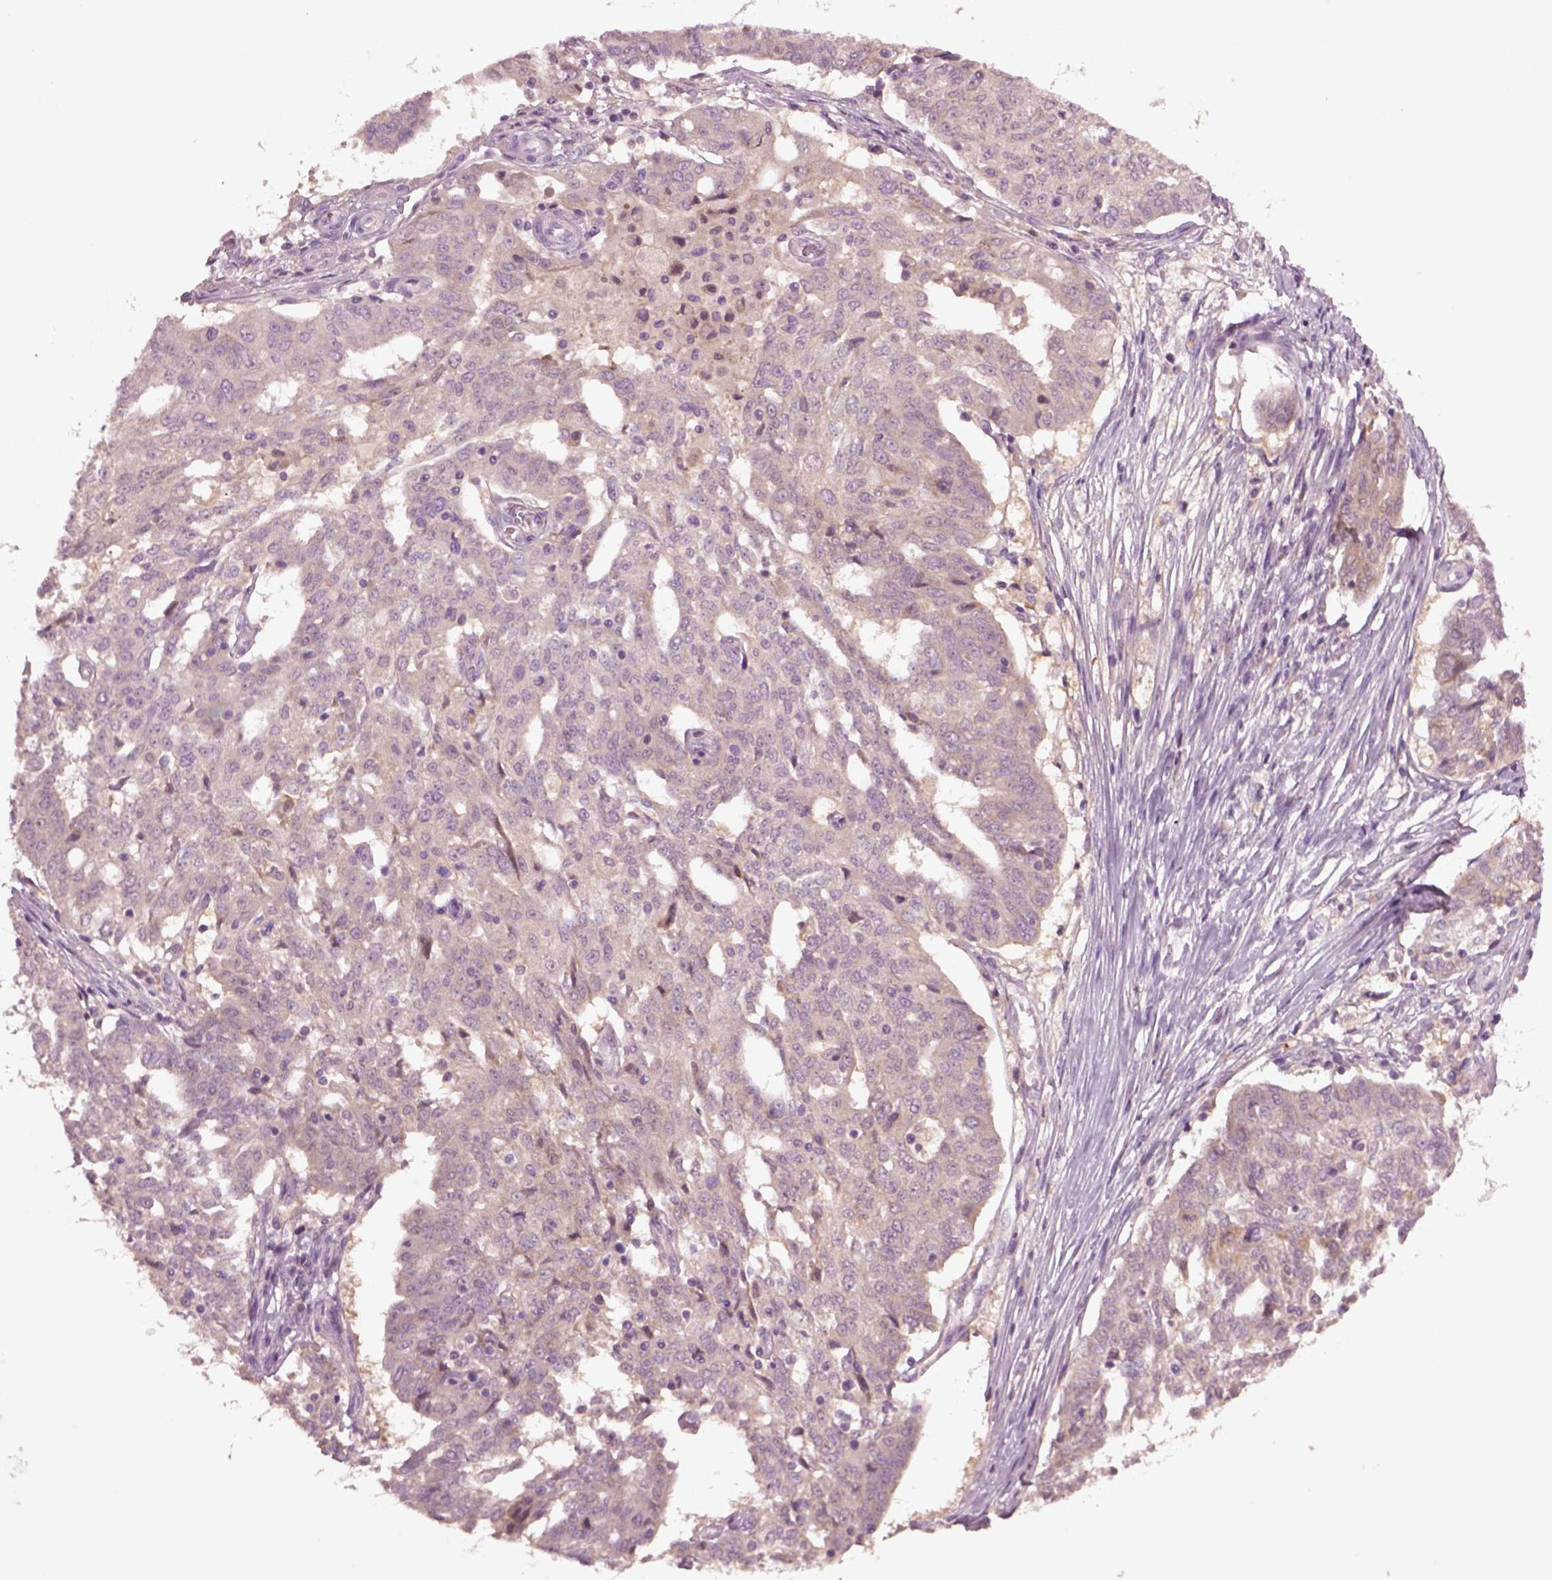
{"staining": {"intensity": "weak", "quantity": ">75%", "location": "cytoplasmic/membranous"}, "tissue": "ovarian cancer", "cell_type": "Tumor cells", "image_type": "cancer", "snomed": [{"axis": "morphology", "description": "Cystadenocarcinoma, serous, NOS"}, {"axis": "topography", "description": "Ovary"}], "caption": "This histopathology image exhibits IHC staining of human ovarian cancer (serous cystadenocarcinoma), with low weak cytoplasmic/membranous staining in approximately >75% of tumor cells.", "gene": "CLPSL1", "patient": {"sex": "female", "age": 67}}